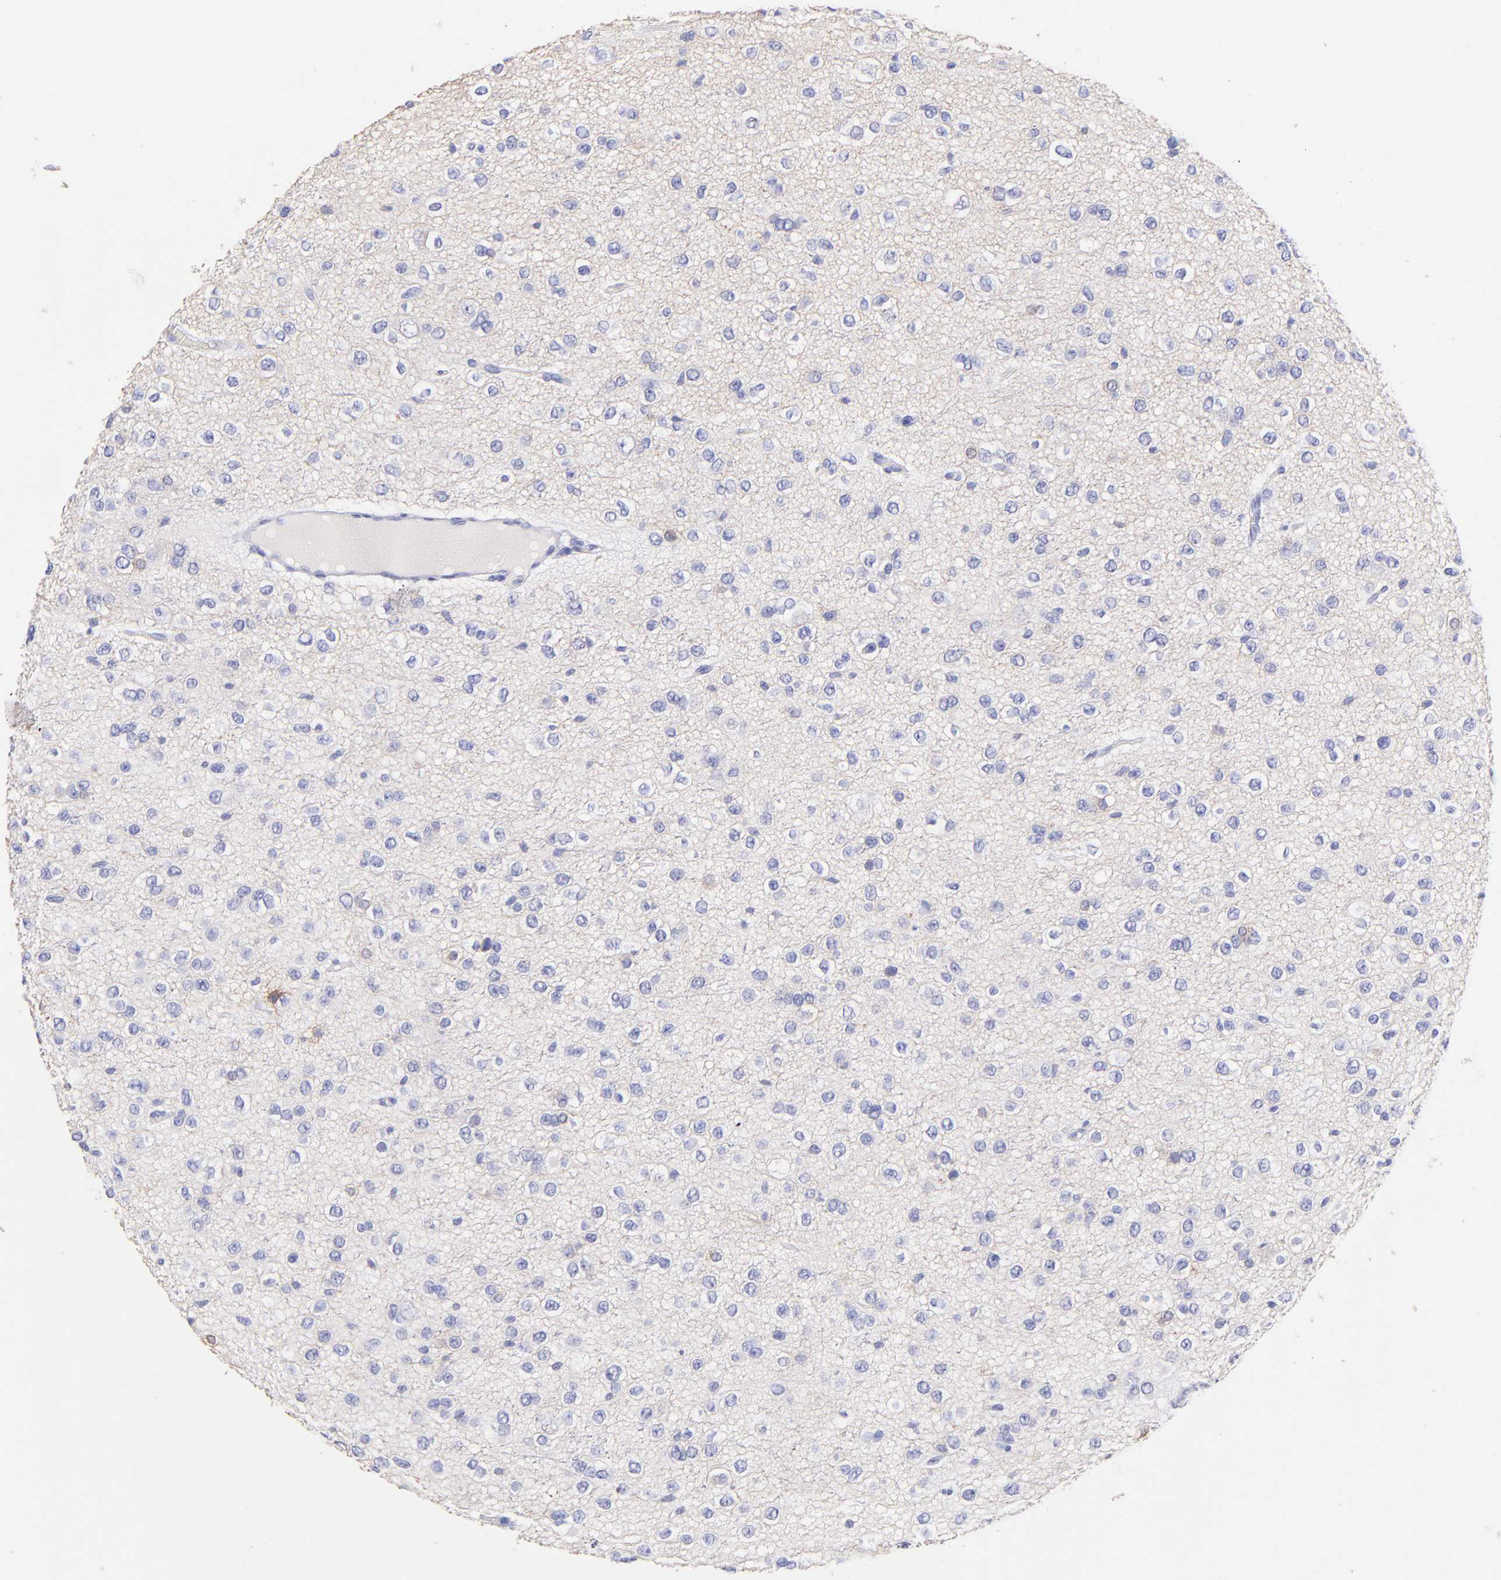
{"staining": {"intensity": "negative", "quantity": "none", "location": "none"}, "tissue": "glioma", "cell_type": "Tumor cells", "image_type": "cancer", "snomed": [{"axis": "morphology", "description": "Glioma, malignant, Low grade"}, {"axis": "topography", "description": "Brain"}], "caption": "DAB immunohistochemical staining of glioma displays no significant positivity in tumor cells.", "gene": "RAB3B", "patient": {"sex": "male", "age": 42}}